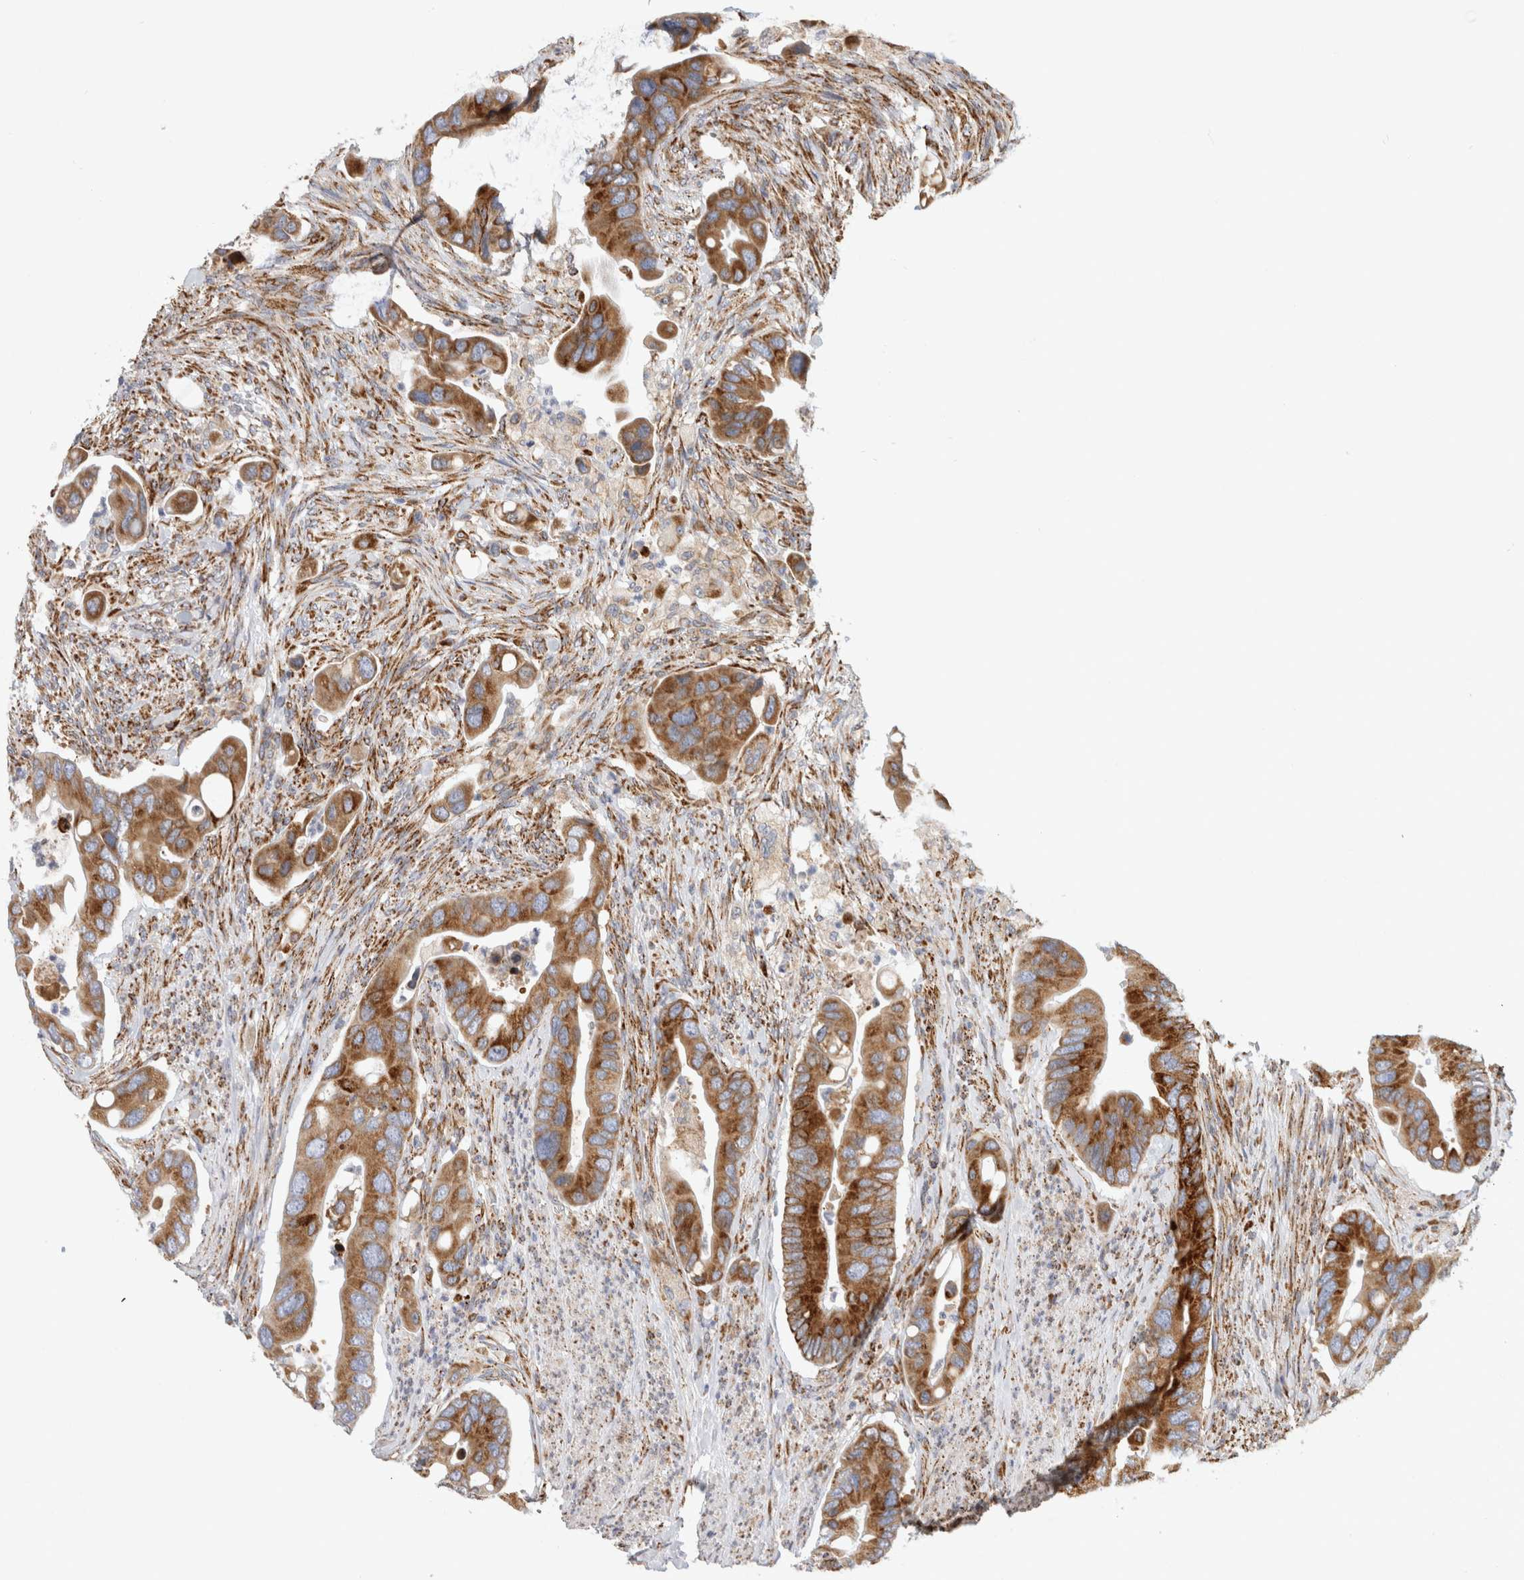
{"staining": {"intensity": "strong", "quantity": ">75%", "location": "cytoplasmic/membranous"}, "tissue": "colorectal cancer", "cell_type": "Tumor cells", "image_type": "cancer", "snomed": [{"axis": "morphology", "description": "Adenocarcinoma, NOS"}, {"axis": "topography", "description": "Rectum"}], "caption": "Tumor cells exhibit high levels of strong cytoplasmic/membranous positivity in approximately >75% of cells in human adenocarcinoma (colorectal).", "gene": "RPN2", "patient": {"sex": "female", "age": 57}}